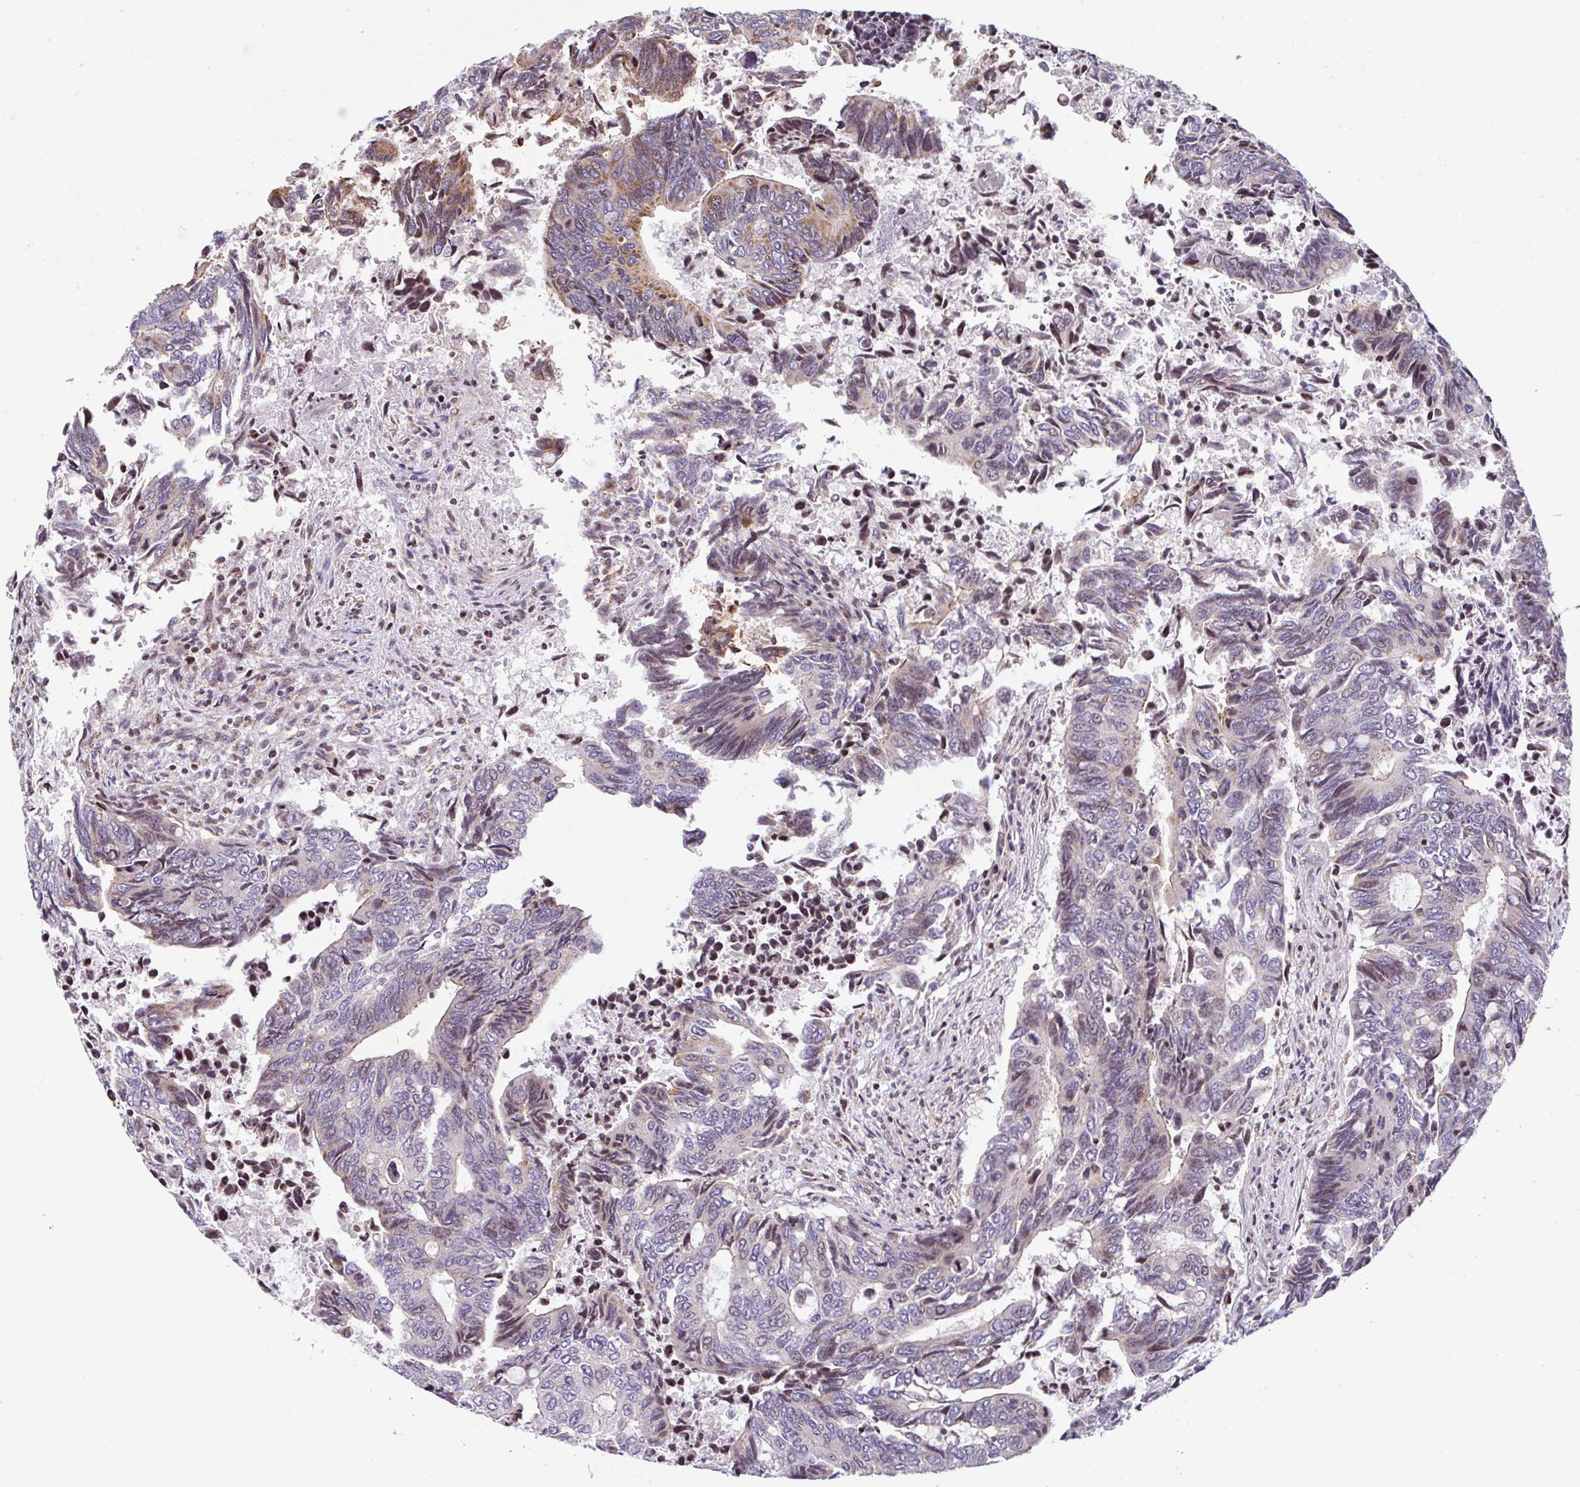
{"staining": {"intensity": "moderate", "quantity": "25%-75%", "location": "cytoplasmic/membranous,nuclear"}, "tissue": "colorectal cancer", "cell_type": "Tumor cells", "image_type": "cancer", "snomed": [{"axis": "morphology", "description": "Adenocarcinoma, NOS"}, {"axis": "topography", "description": "Colon"}], "caption": "Immunohistochemistry (IHC) (DAB) staining of adenocarcinoma (colorectal) displays moderate cytoplasmic/membranous and nuclear protein staining in approximately 25%-75% of tumor cells.", "gene": "FIGNL1", "patient": {"sex": "male", "age": 87}}